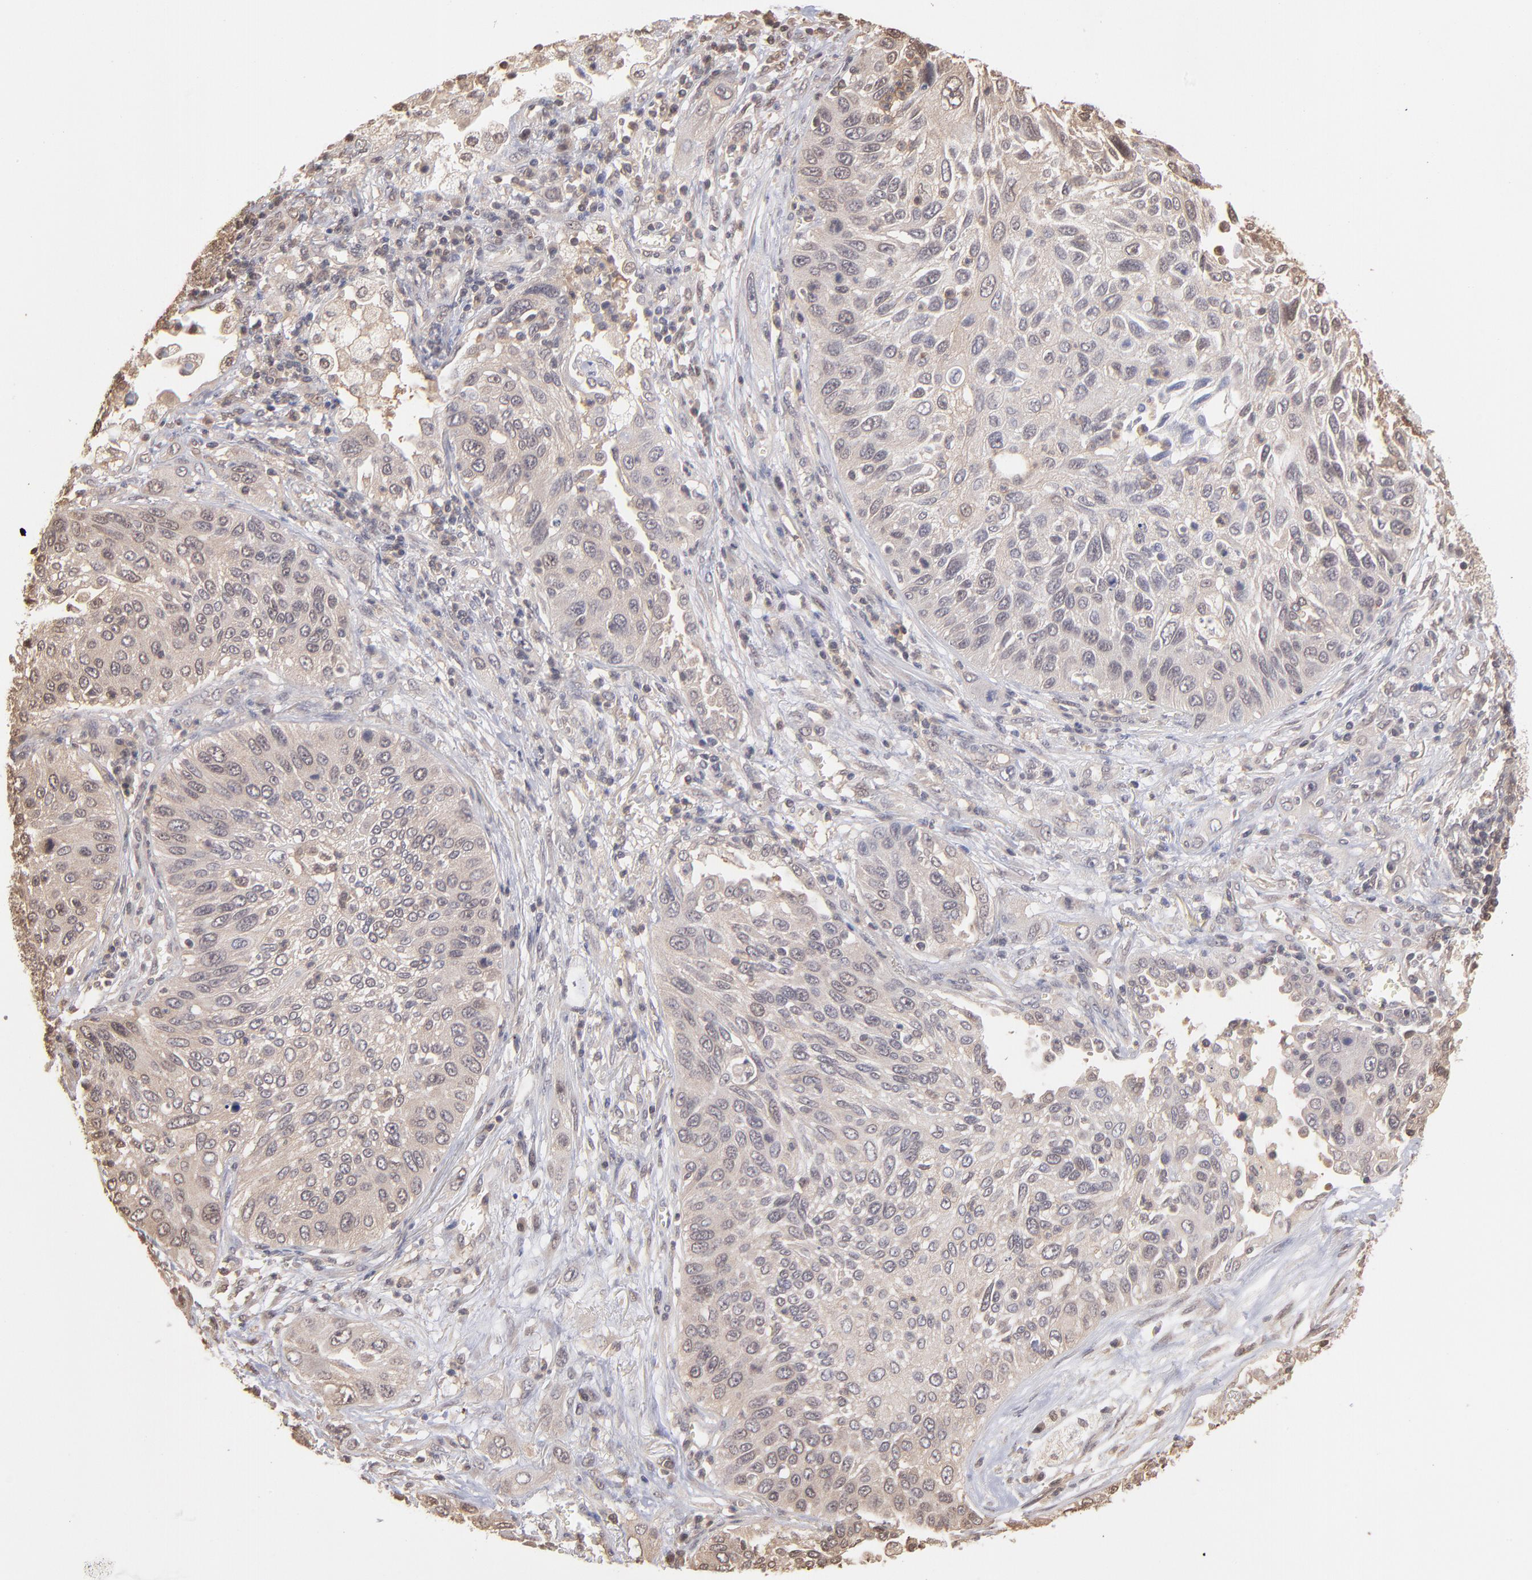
{"staining": {"intensity": "weak", "quantity": ">75%", "location": "cytoplasmic/membranous"}, "tissue": "lung cancer", "cell_type": "Tumor cells", "image_type": "cancer", "snomed": [{"axis": "morphology", "description": "Squamous cell carcinoma, NOS"}, {"axis": "topography", "description": "Lung"}], "caption": "Lung squamous cell carcinoma stained with a protein marker reveals weak staining in tumor cells.", "gene": "MAP2K2", "patient": {"sex": "female", "age": 76}}